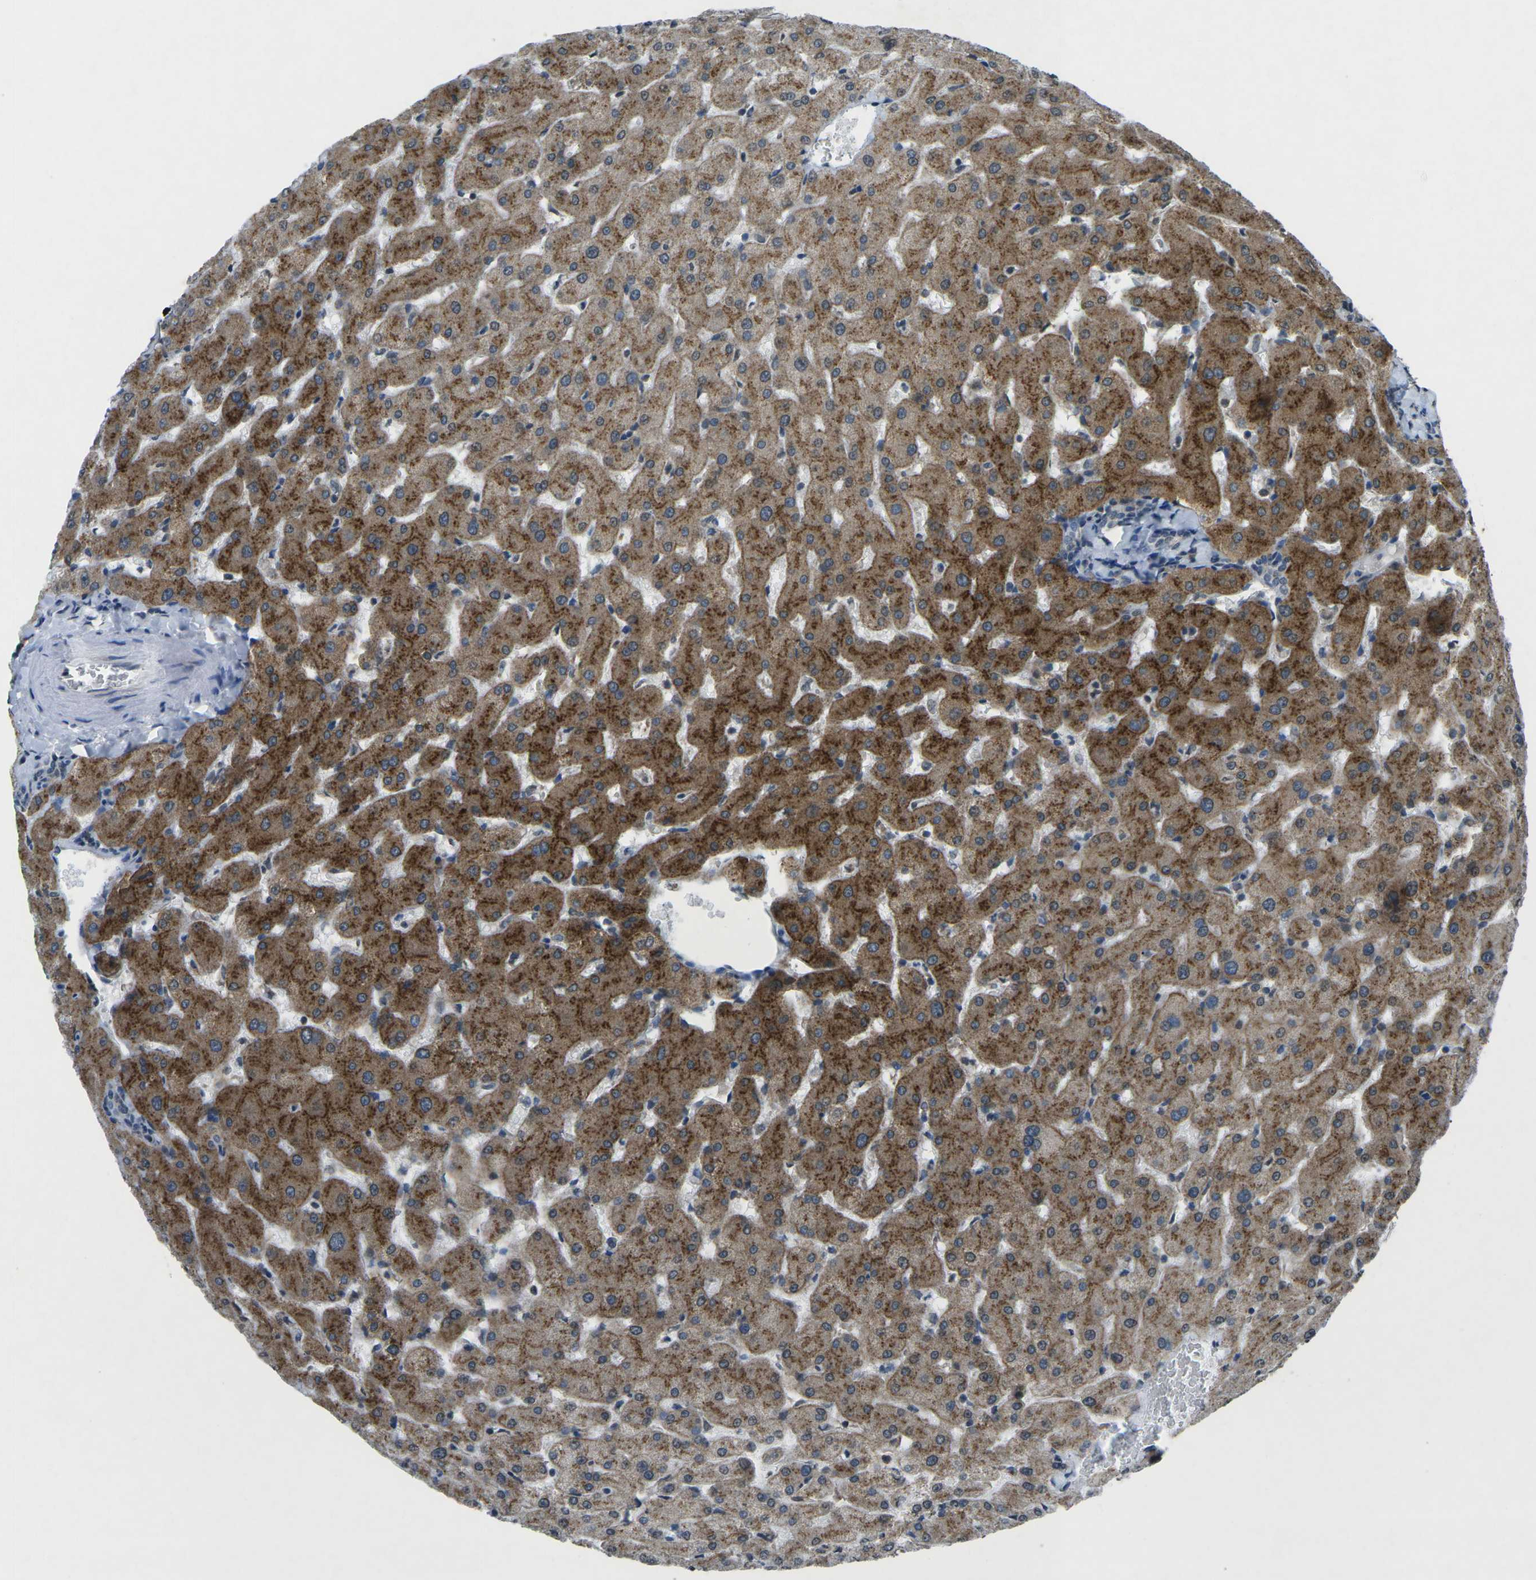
{"staining": {"intensity": "weak", "quantity": "<25%", "location": "cytoplasmic/membranous"}, "tissue": "liver", "cell_type": "Cholangiocytes", "image_type": "normal", "snomed": [{"axis": "morphology", "description": "Normal tissue, NOS"}, {"axis": "topography", "description": "Liver"}], "caption": "The immunohistochemistry (IHC) photomicrograph has no significant positivity in cholangiocytes of liver.", "gene": "TFR2", "patient": {"sex": "female", "age": 63}}